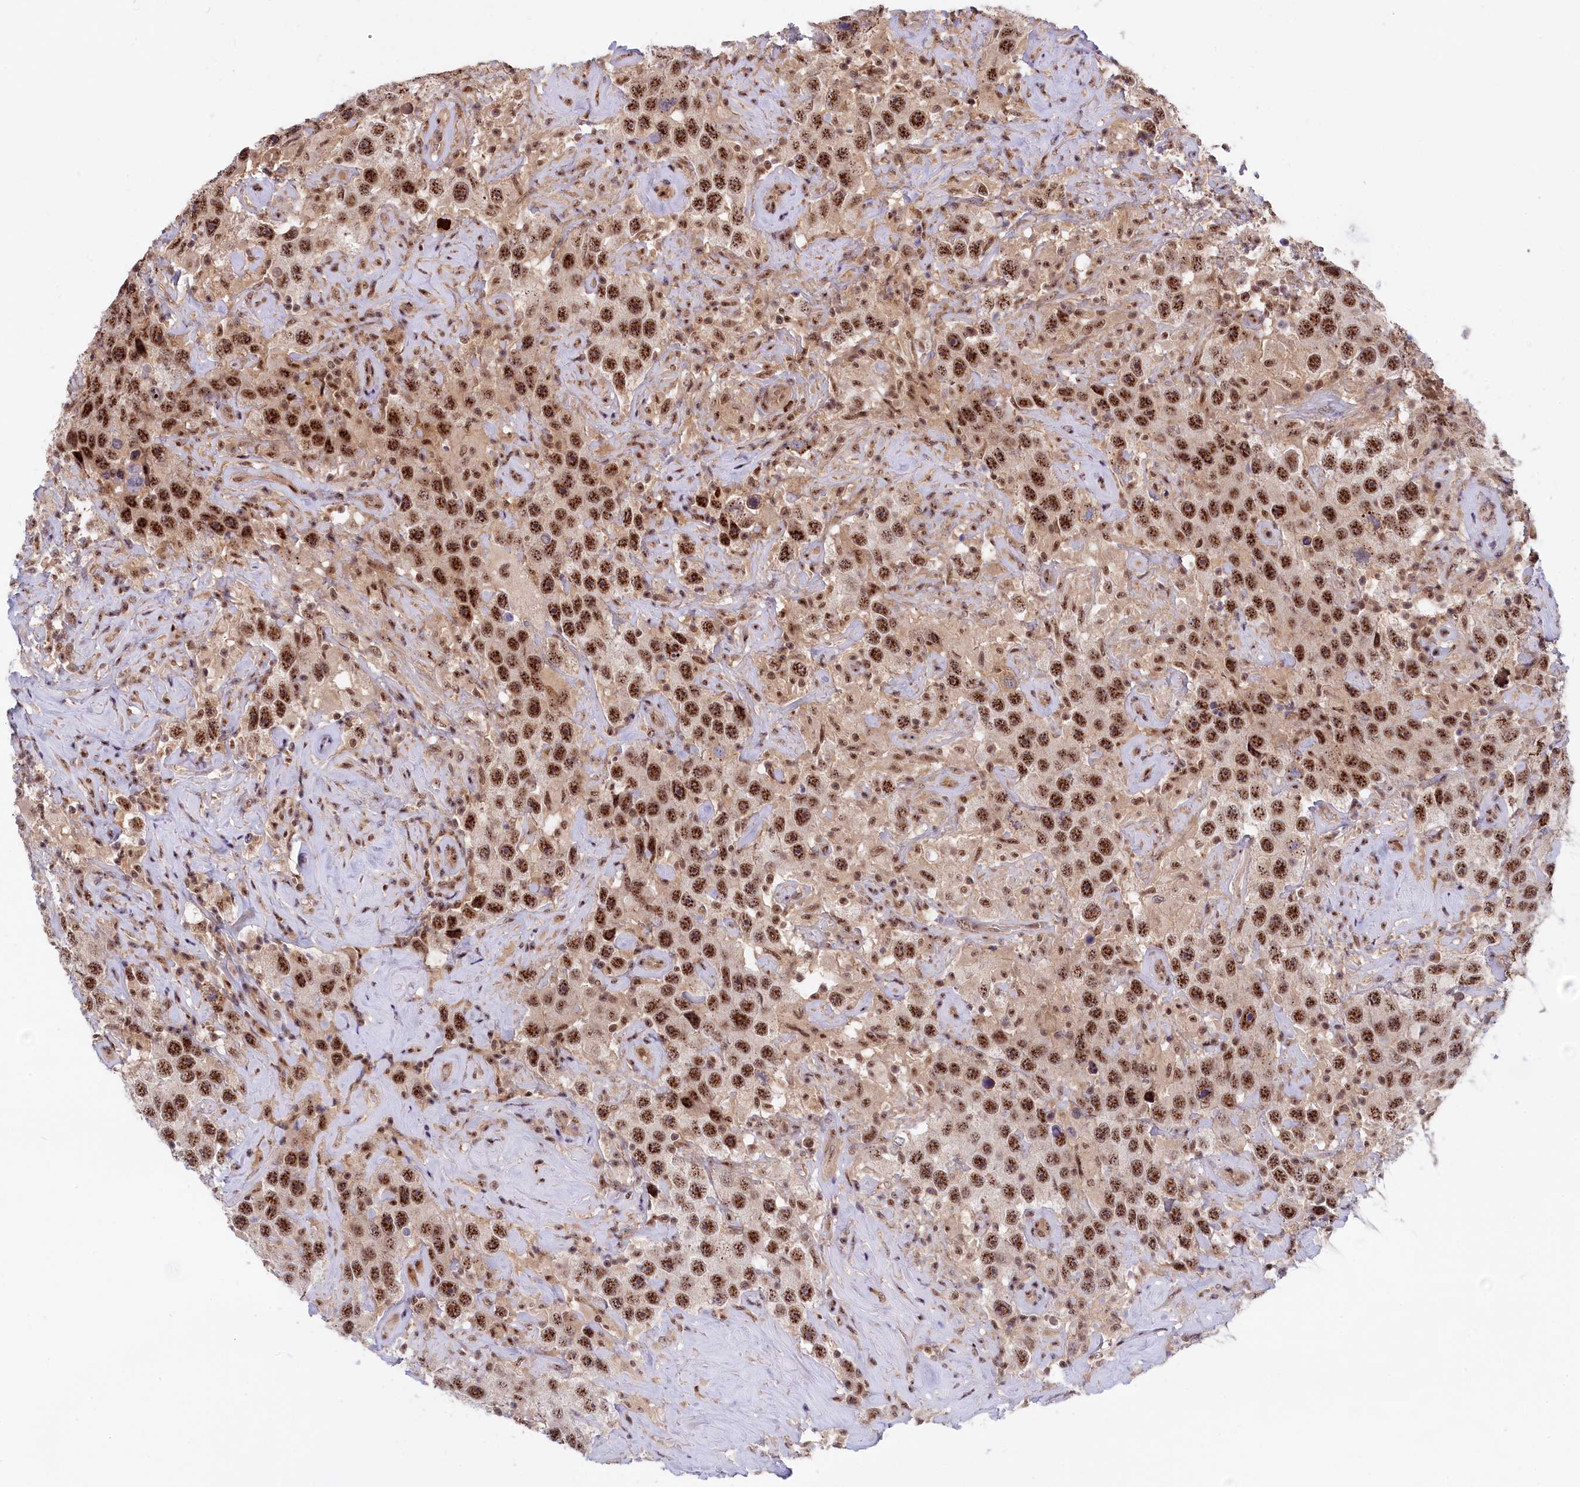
{"staining": {"intensity": "strong", "quantity": ">75%", "location": "nuclear"}, "tissue": "testis cancer", "cell_type": "Tumor cells", "image_type": "cancer", "snomed": [{"axis": "morphology", "description": "Seminoma, NOS"}, {"axis": "topography", "description": "Testis"}], "caption": "Brown immunohistochemical staining in human testis cancer (seminoma) shows strong nuclear staining in about >75% of tumor cells.", "gene": "TAB1", "patient": {"sex": "male", "age": 49}}